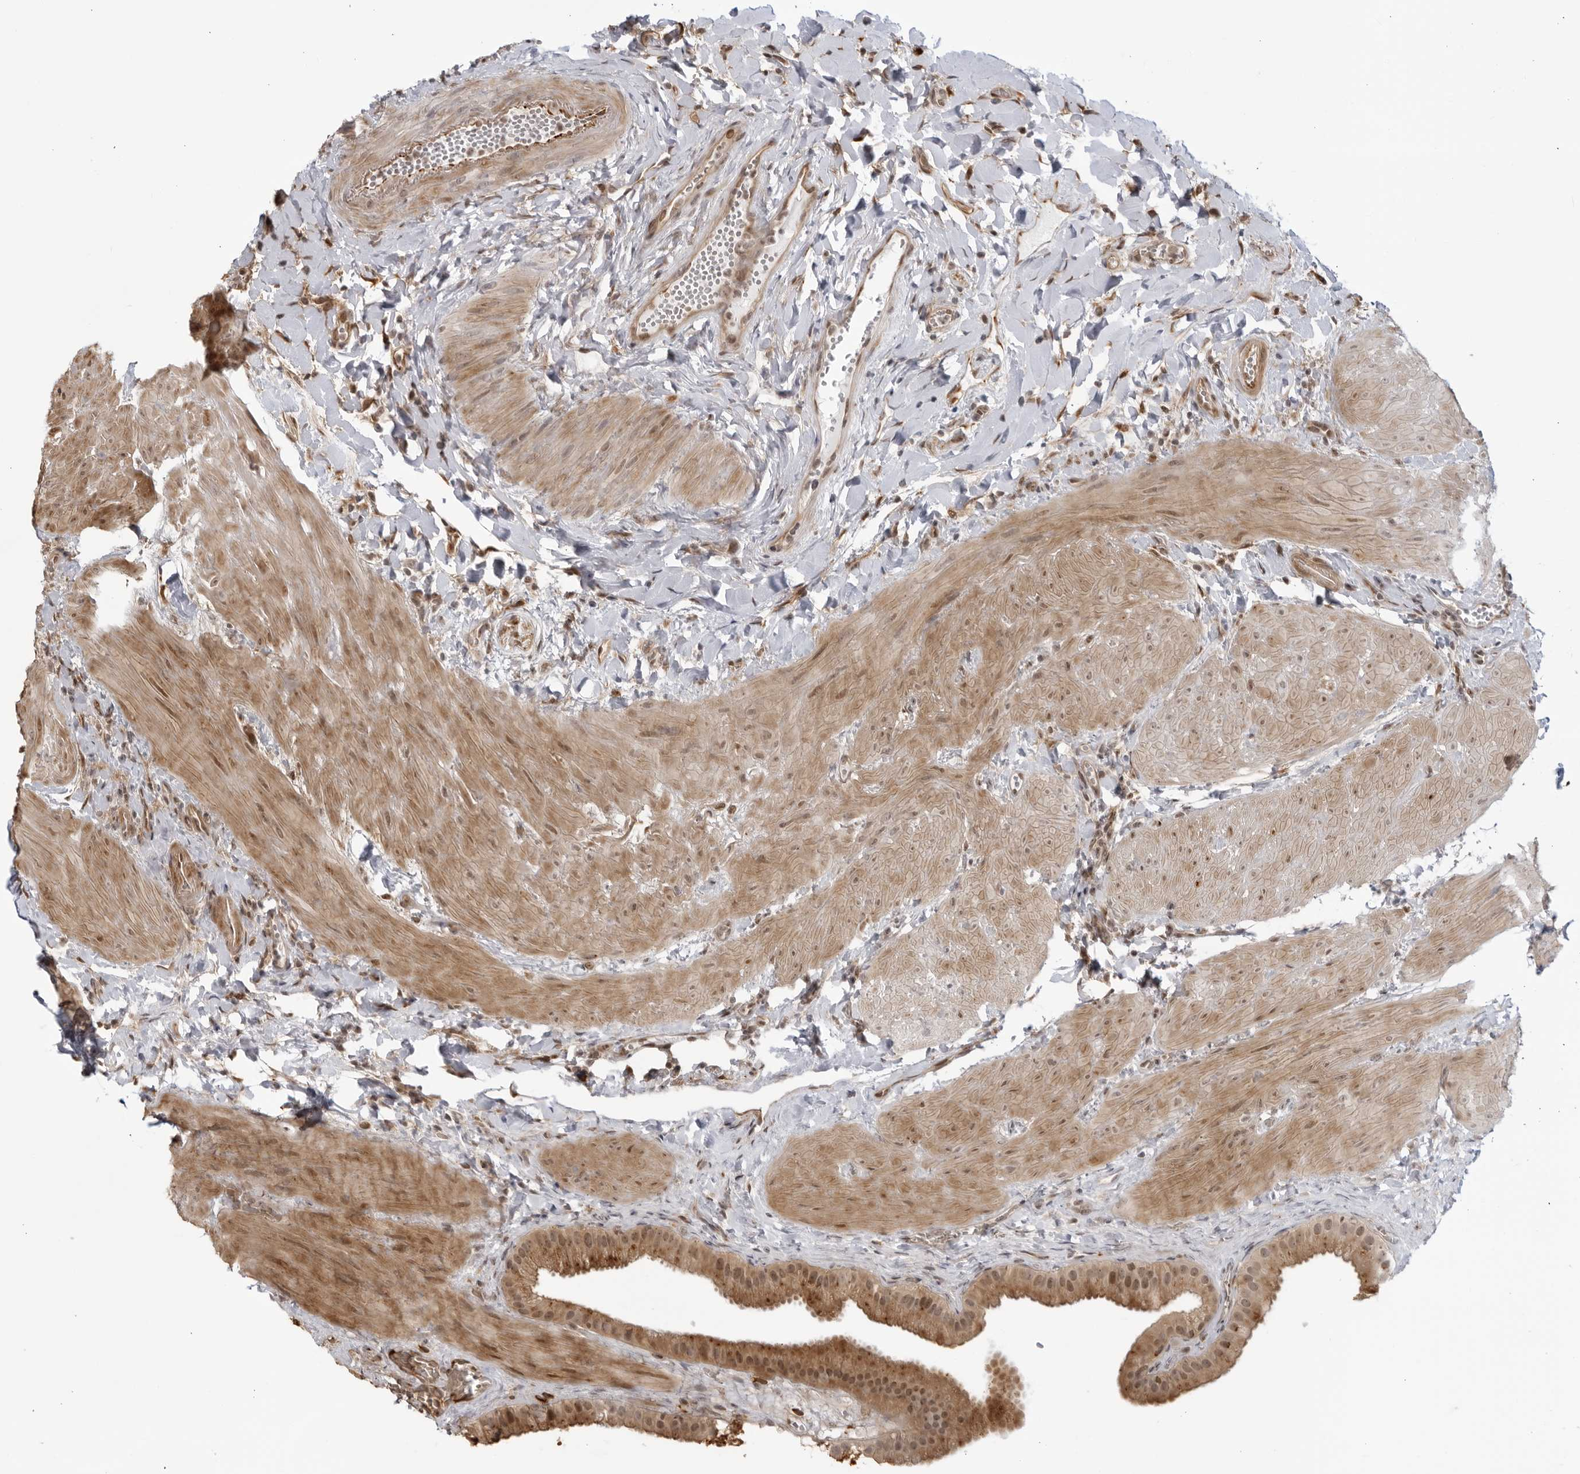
{"staining": {"intensity": "moderate", "quantity": "25%-75%", "location": "cytoplasmic/membranous"}, "tissue": "gallbladder", "cell_type": "Glandular cells", "image_type": "normal", "snomed": [{"axis": "morphology", "description": "Normal tissue, NOS"}, {"axis": "topography", "description": "Gallbladder"}], "caption": "Immunohistochemical staining of unremarkable gallbladder reveals moderate cytoplasmic/membranous protein staining in approximately 25%-75% of glandular cells. The staining was performed using DAB (3,3'-diaminobenzidine) to visualize the protein expression in brown, while the nuclei were stained in blue with hematoxylin (Magnification: 20x).", "gene": "TCF21", "patient": {"sex": "male", "age": 55}}